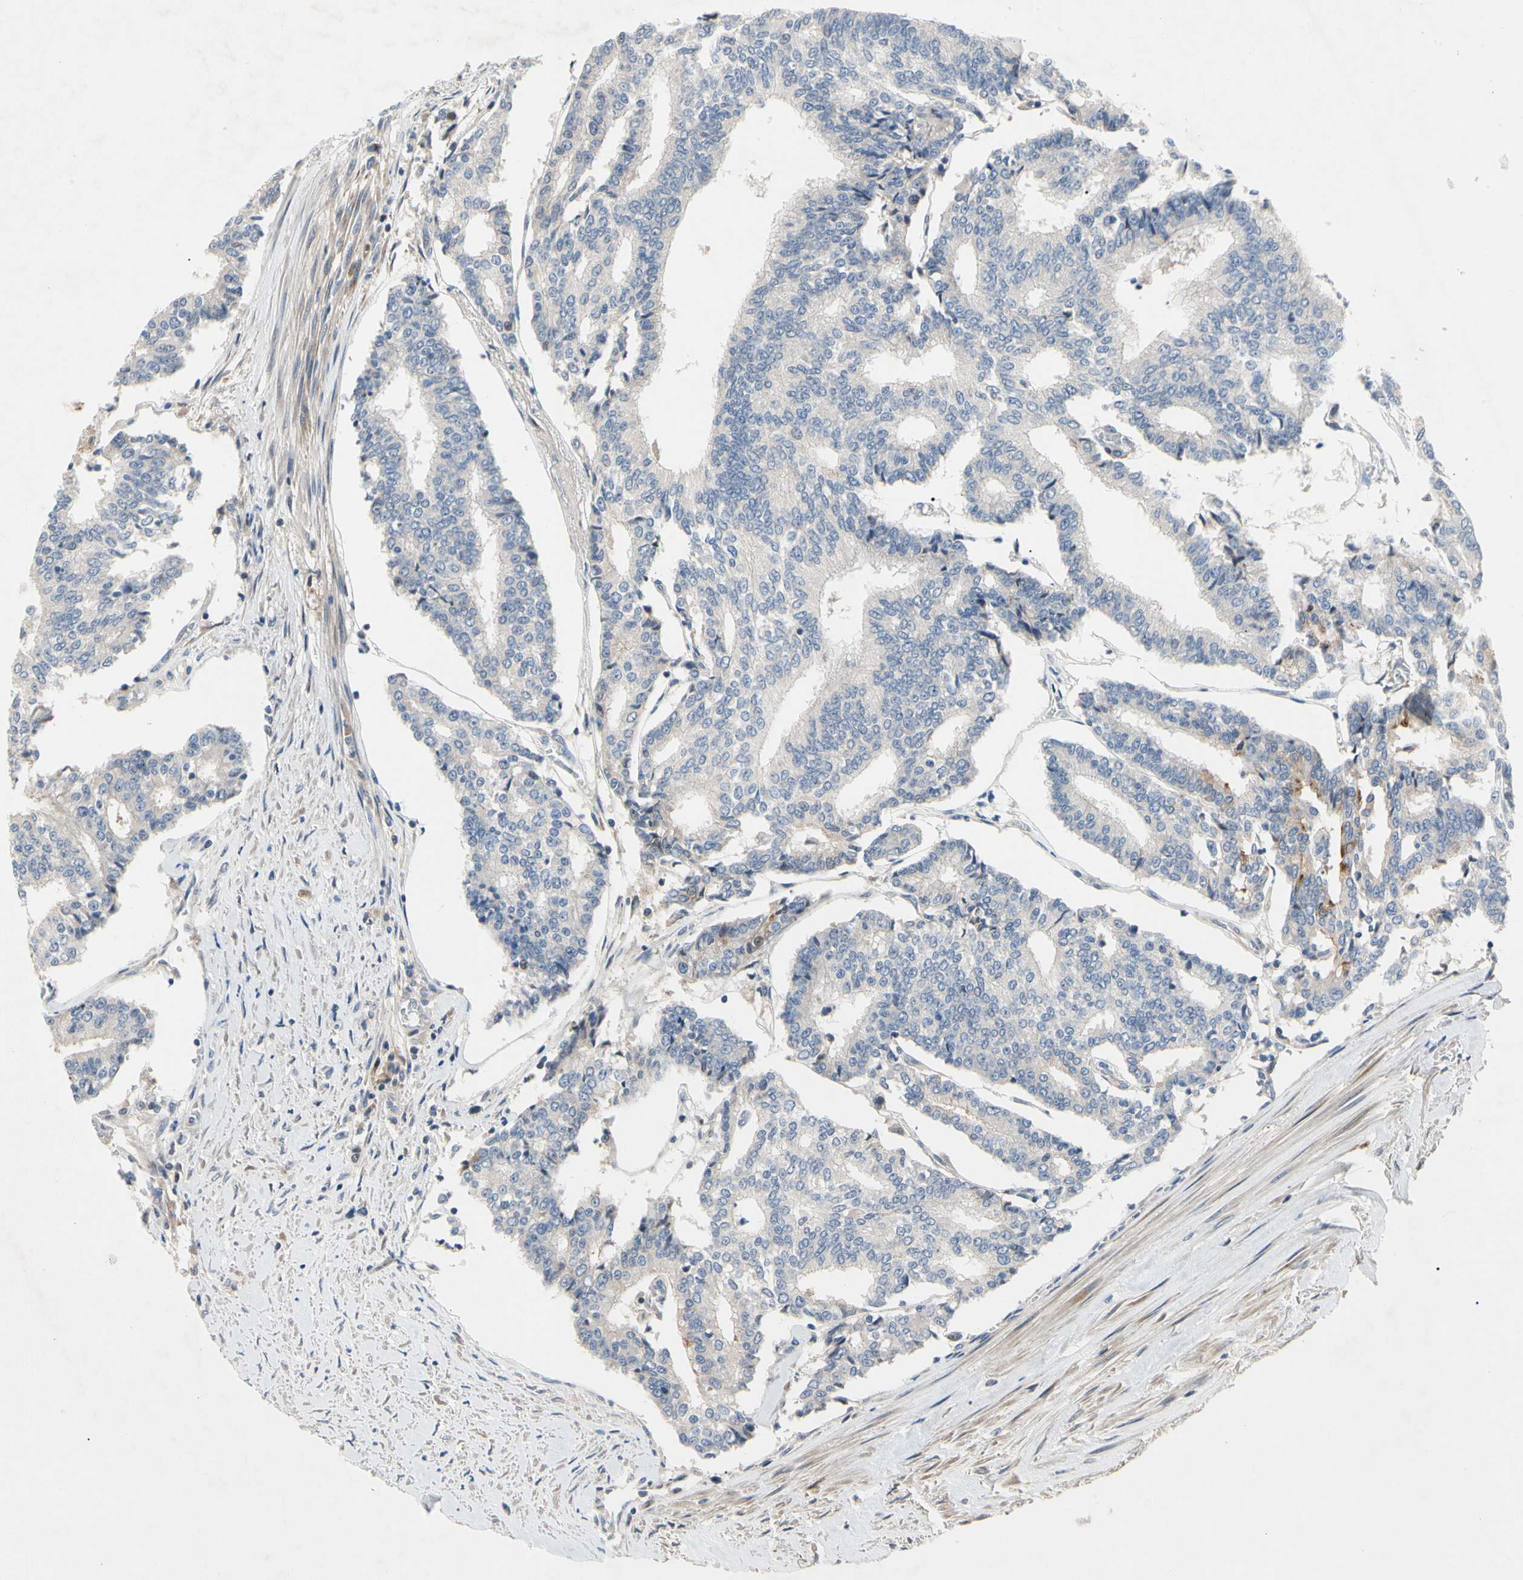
{"staining": {"intensity": "negative", "quantity": "none", "location": "none"}, "tissue": "prostate cancer", "cell_type": "Tumor cells", "image_type": "cancer", "snomed": [{"axis": "morphology", "description": "Adenocarcinoma, High grade"}, {"axis": "topography", "description": "Prostate"}], "caption": "Prostate cancer (adenocarcinoma (high-grade)) was stained to show a protein in brown. There is no significant positivity in tumor cells. The staining is performed using DAB brown chromogen with nuclei counter-stained in using hematoxylin.", "gene": "GAS6", "patient": {"sex": "male", "age": 55}}